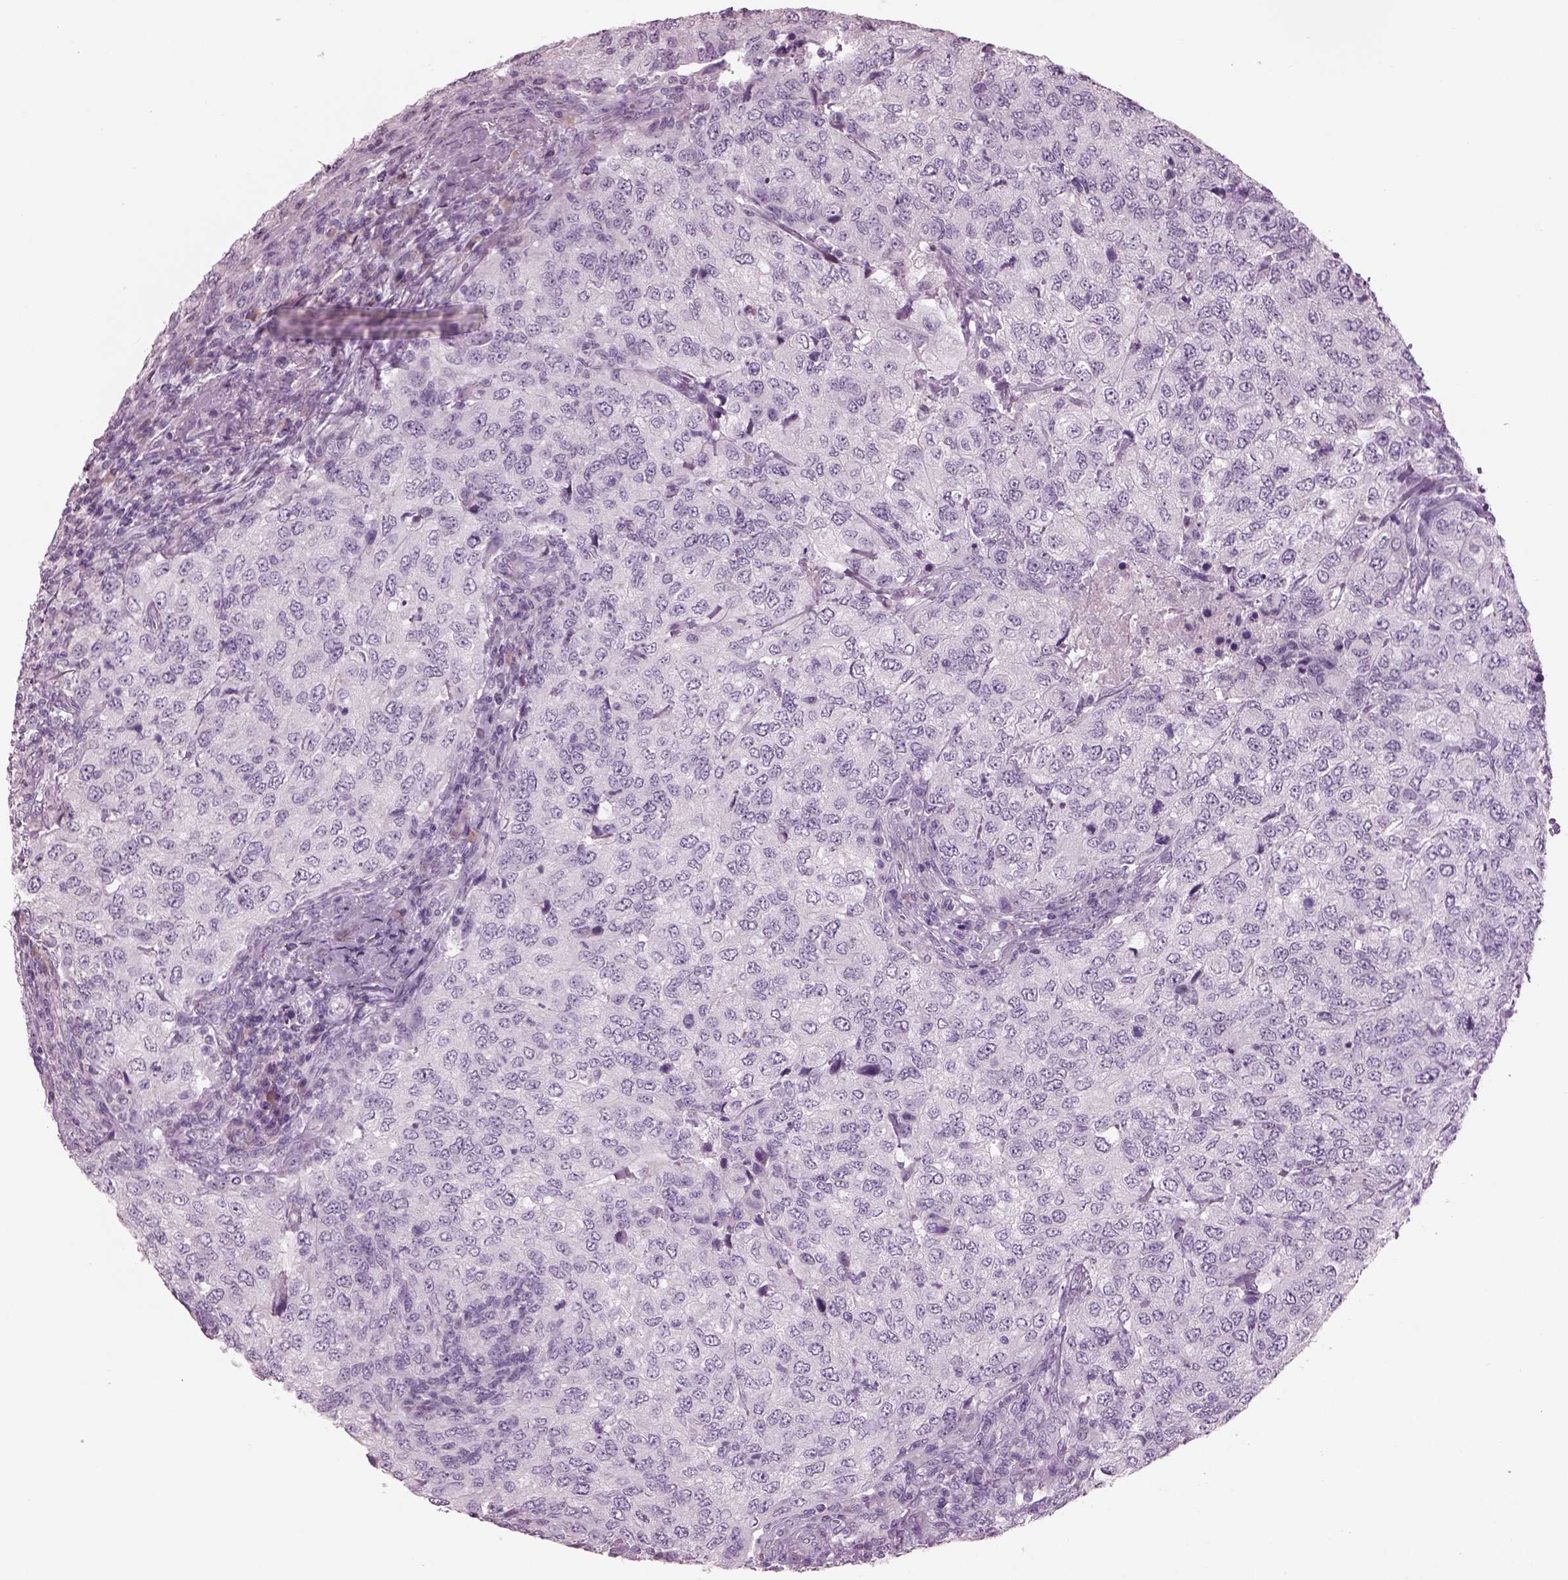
{"staining": {"intensity": "negative", "quantity": "none", "location": "none"}, "tissue": "urothelial cancer", "cell_type": "Tumor cells", "image_type": "cancer", "snomed": [{"axis": "morphology", "description": "Urothelial carcinoma, High grade"}, {"axis": "topography", "description": "Urinary bladder"}], "caption": "Photomicrograph shows no protein expression in tumor cells of urothelial cancer tissue.", "gene": "CYLC1", "patient": {"sex": "female", "age": 78}}